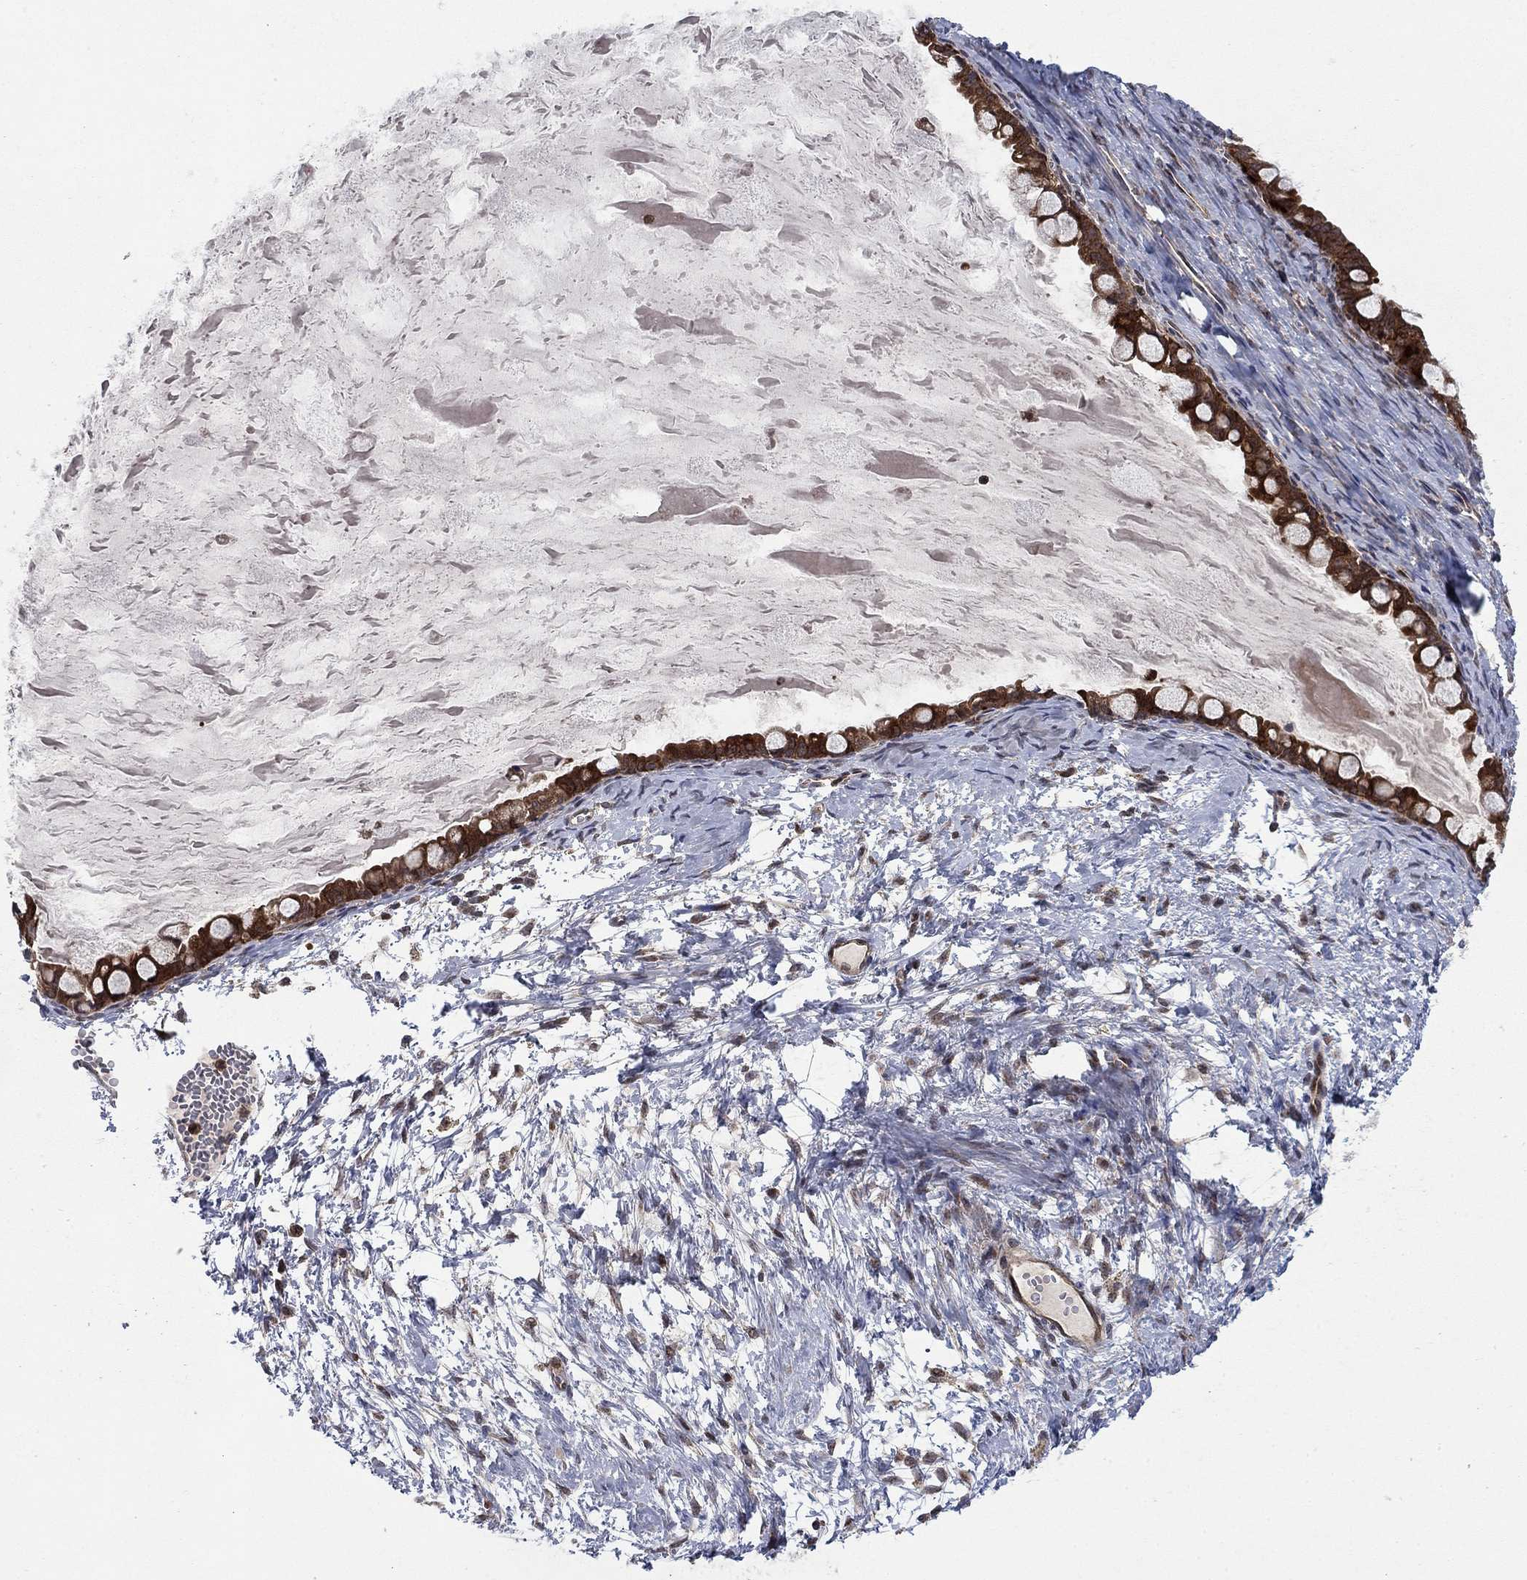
{"staining": {"intensity": "strong", "quantity": ">75%", "location": "cytoplasmic/membranous"}, "tissue": "ovarian cancer", "cell_type": "Tumor cells", "image_type": "cancer", "snomed": [{"axis": "morphology", "description": "Cystadenocarcinoma, mucinous, NOS"}, {"axis": "topography", "description": "Ovary"}], "caption": "Immunohistochemical staining of ovarian cancer (mucinous cystadenocarcinoma) exhibits high levels of strong cytoplasmic/membranous expression in approximately >75% of tumor cells. The protein of interest is stained brown, and the nuclei are stained in blue (DAB (3,3'-diaminobenzidine) IHC with brightfield microscopy, high magnification).", "gene": "IFI35", "patient": {"sex": "female", "age": 63}}